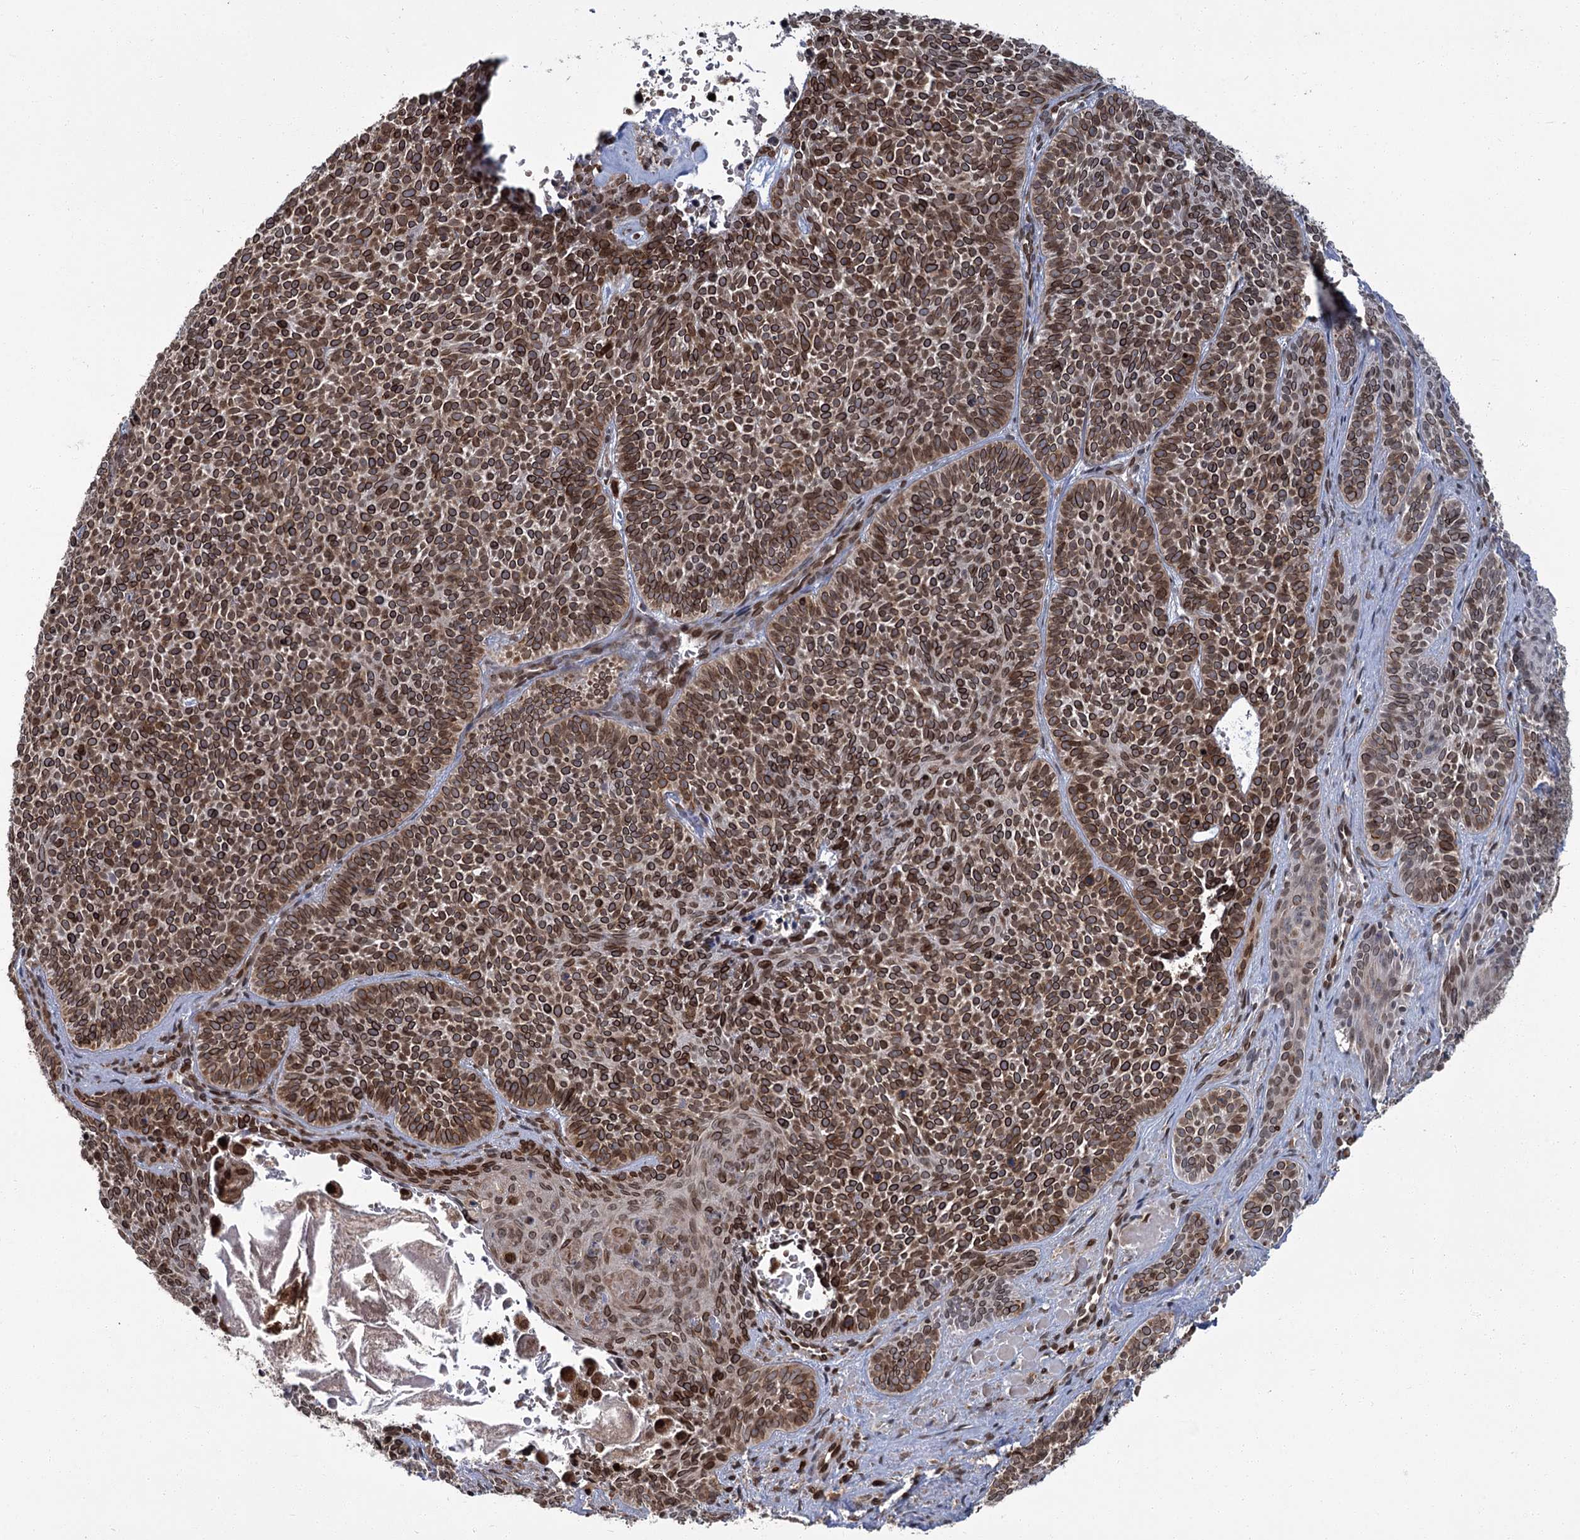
{"staining": {"intensity": "strong", "quantity": ">75%", "location": "cytoplasmic/membranous,nuclear"}, "tissue": "skin cancer", "cell_type": "Tumor cells", "image_type": "cancer", "snomed": [{"axis": "morphology", "description": "Basal cell carcinoma"}, {"axis": "topography", "description": "Skin"}], "caption": "Protein expression analysis of skin basal cell carcinoma exhibits strong cytoplasmic/membranous and nuclear positivity in about >75% of tumor cells. Nuclei are stained in blue.", "gene": "CFAP46", "patient": {"sex": "male", "age": 85}}